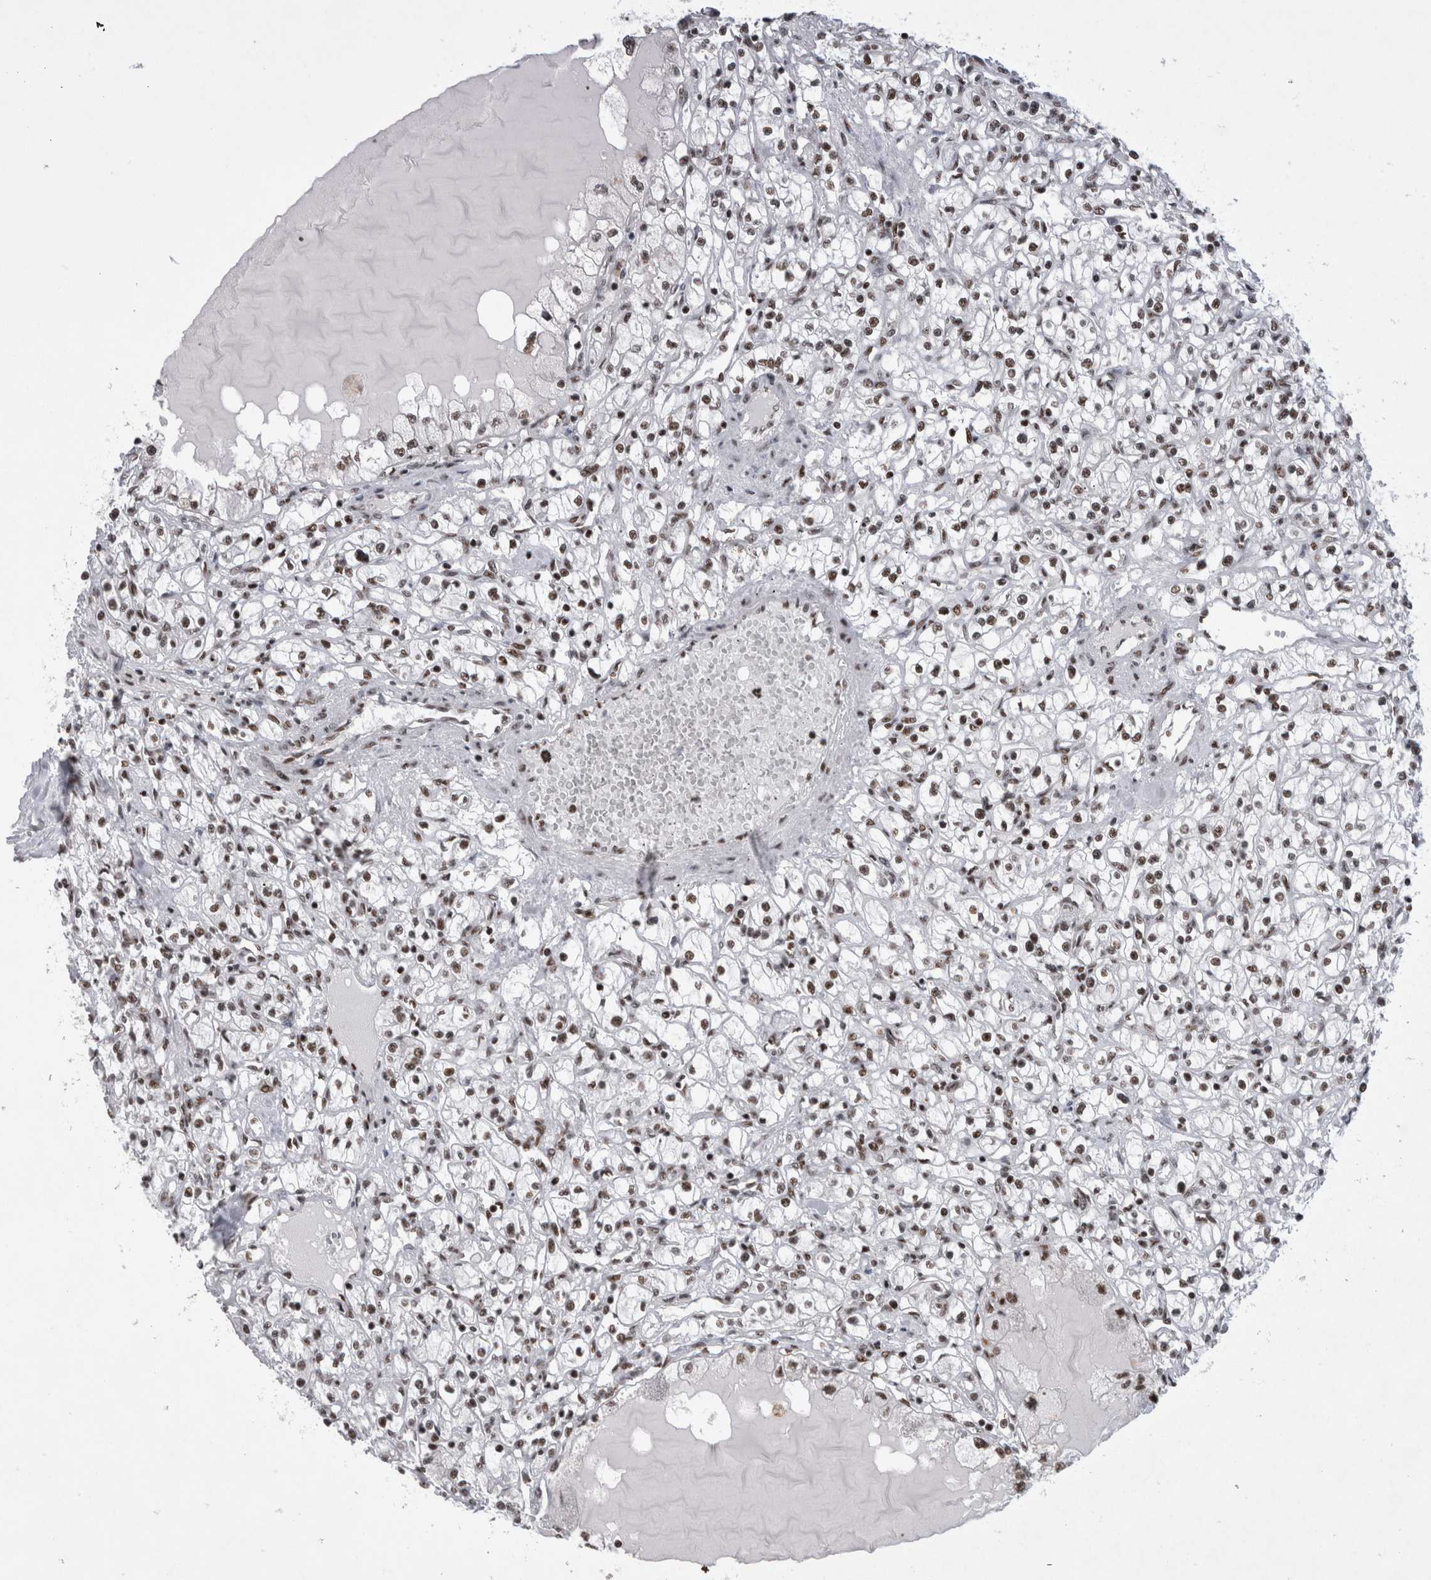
{"staining": {"intensity": "moderate", "quantity": ">75%", "location": "nuclear"}, "tissue": "renal cancer", "cell_type": "Tumor cells", "image_type": "cancer", "snomed": [{"axis": "morphology", "description": "Adenocarcinoma, NOS"}, {"axis": "topography", "description": "Kidney"}], "caption": "Renal cancer stained for a protein demonstrates moderate nuclear positivity in tumor cells.", "gene": "CDK11A", "patient": {"sex": "male", "age": 56}}